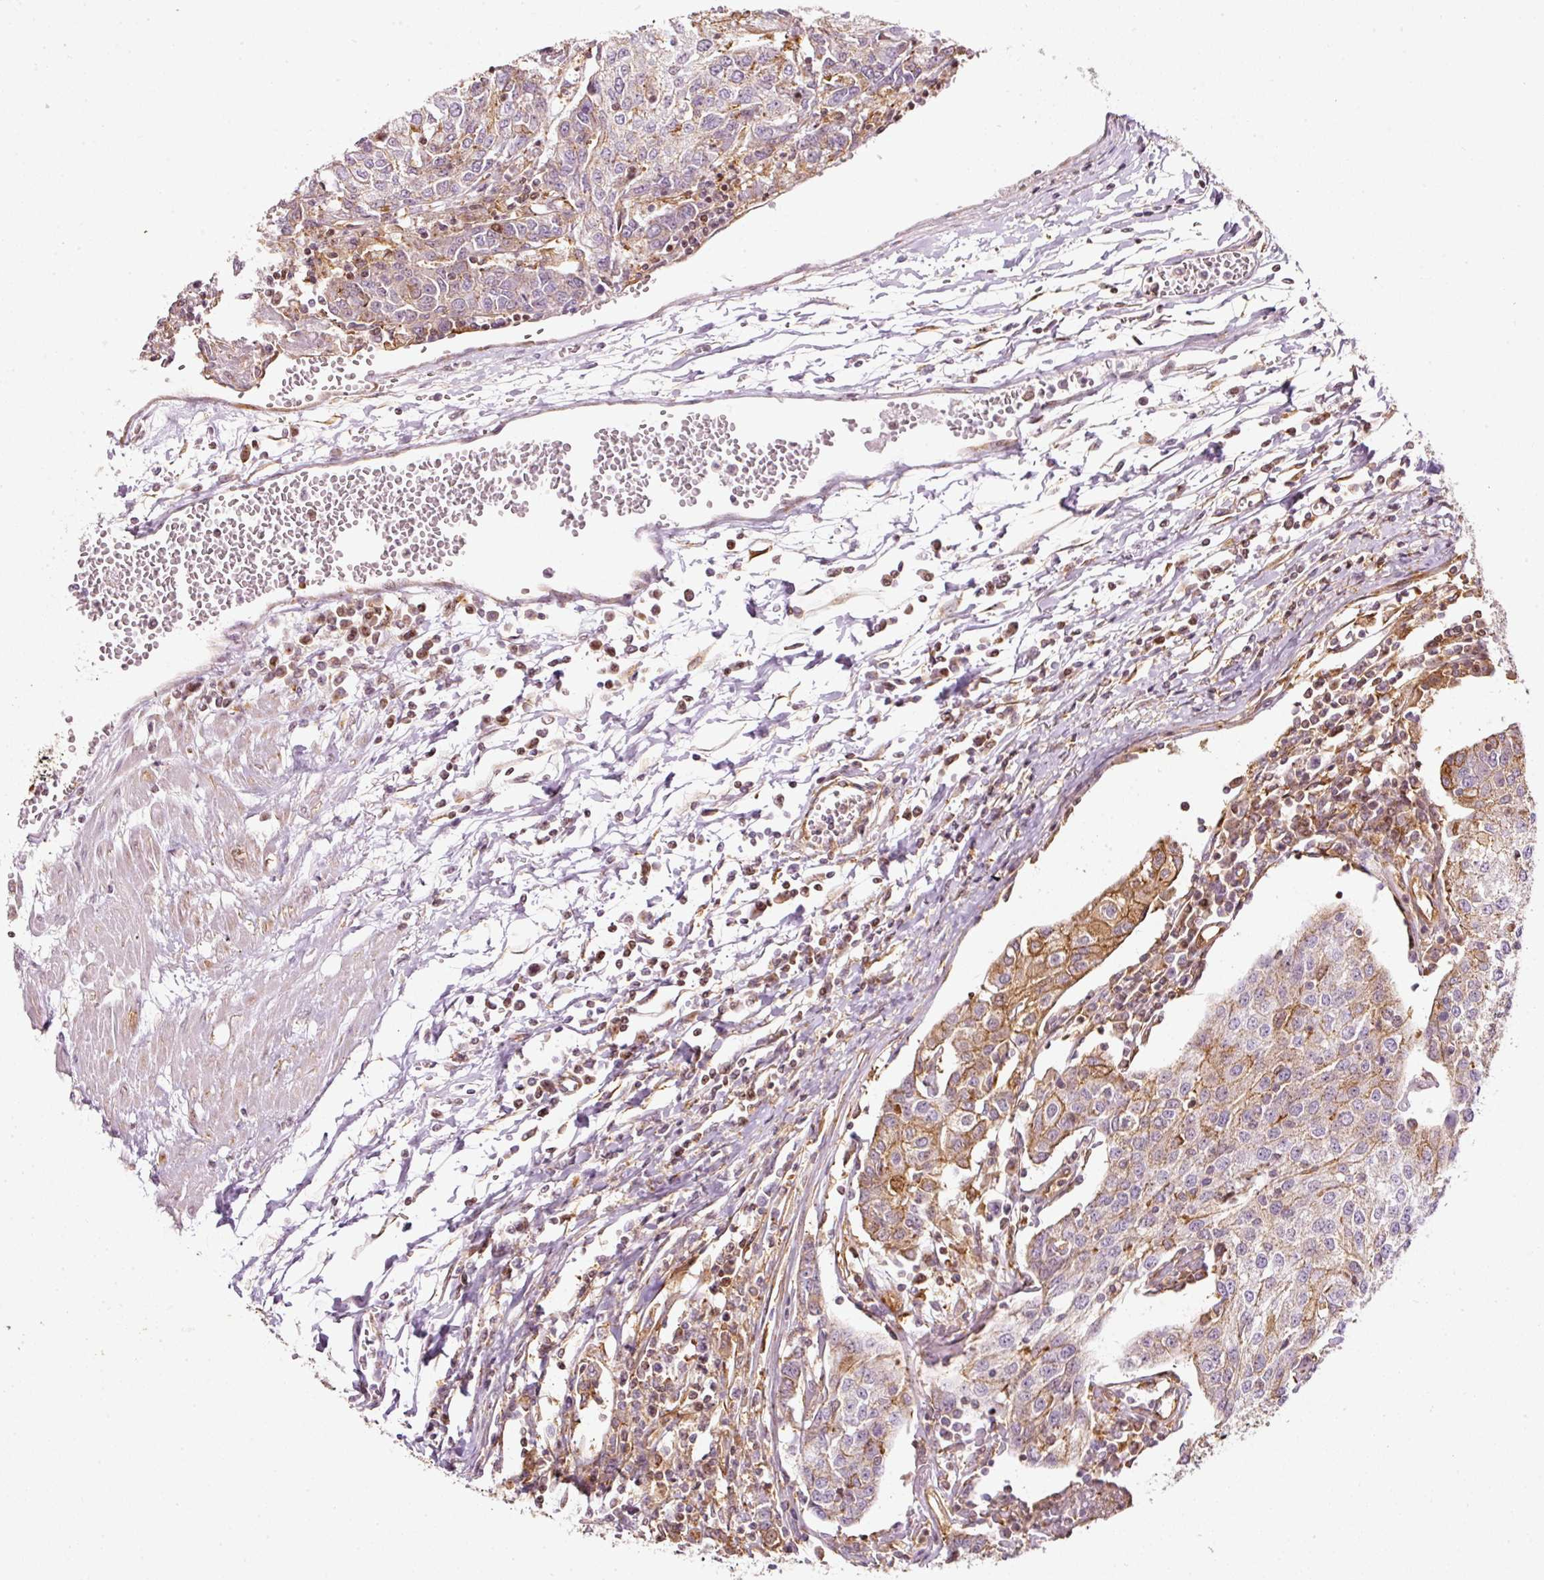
{"staining": {"intensity": "moderate", "quantity": "<25%", "location": "cytoplasmic/membranous"}, "tissue": "urothelial cancer", "cell_type": "Tumor cells", "image_type": "cancer", "snomed": [{"axis": "morphology", "description": "Urothelial carcinoma, High grade"}, {"axis": "topography", "description": "Urinary bladder"}], "caption": "Immunohistochemical staining of human urothelial carcinoma (high-grade) reveals low levels of moderate cytoplasmic/membranous protein expression in about <25% of tumor cells. The protein is shown in brown color, while the nuclei are stained blue.", "gene": "SCNM1", "patient": {"sex": "female", "age": 85}}